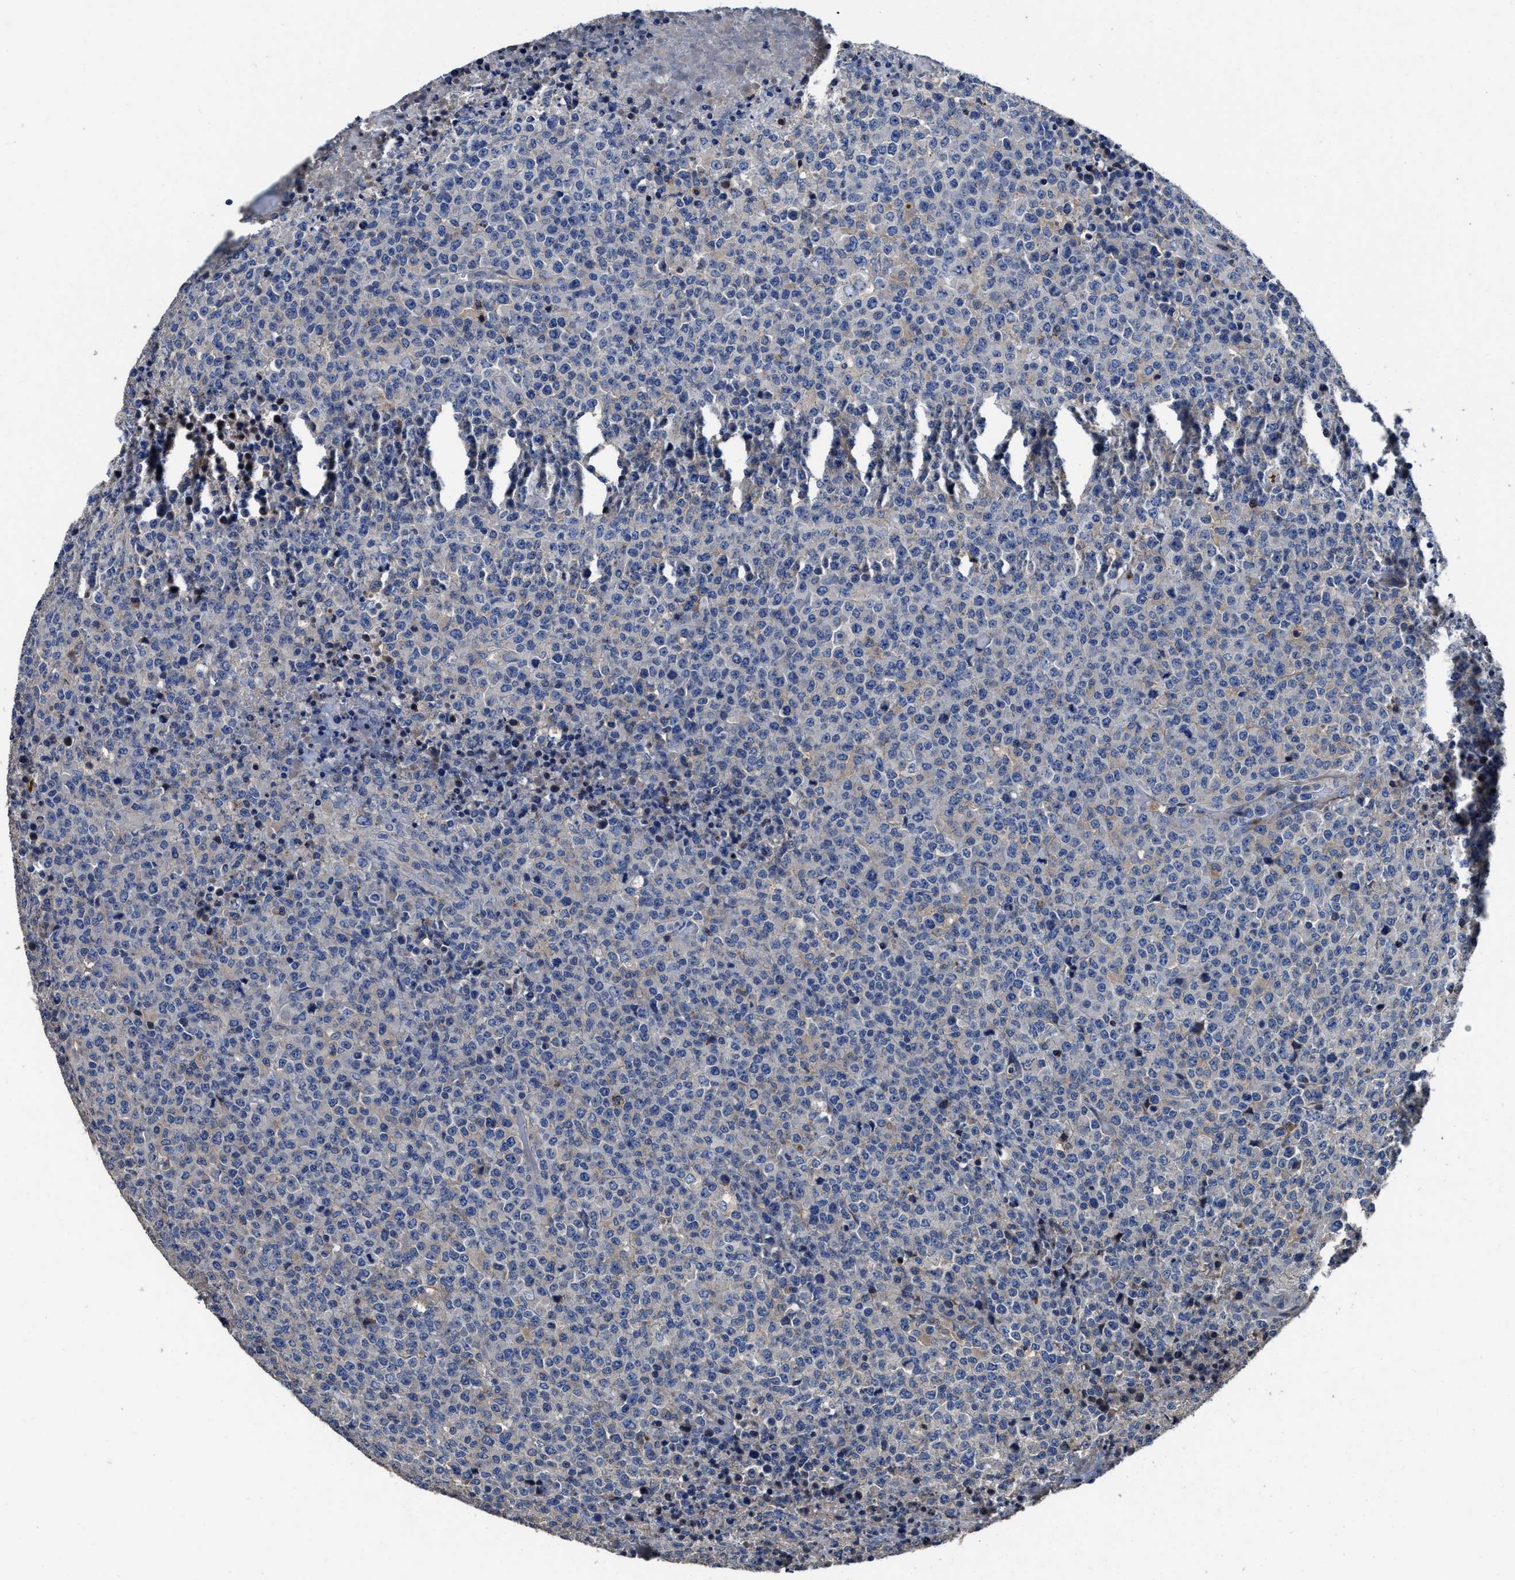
{"staining": {"intensity": "negative", "quantity": "none", "location": "none"}, "tissue": "lymphoma", "cell_type": "Tumor cells", "image_type": "cancer", "snomed": [{"axis": "morphology", "description": "Malignant lymphoma, non-Hodgkin's type, High grade"}, {"axis": "topography", "description": "Lymph node"}], "caption": "This is an immunohistochemistry photomicrograph of human lymphoma. There is no staining in tumor cells.", "gene": "UBR4", "patient": {"sex": "male", "age": 13}}